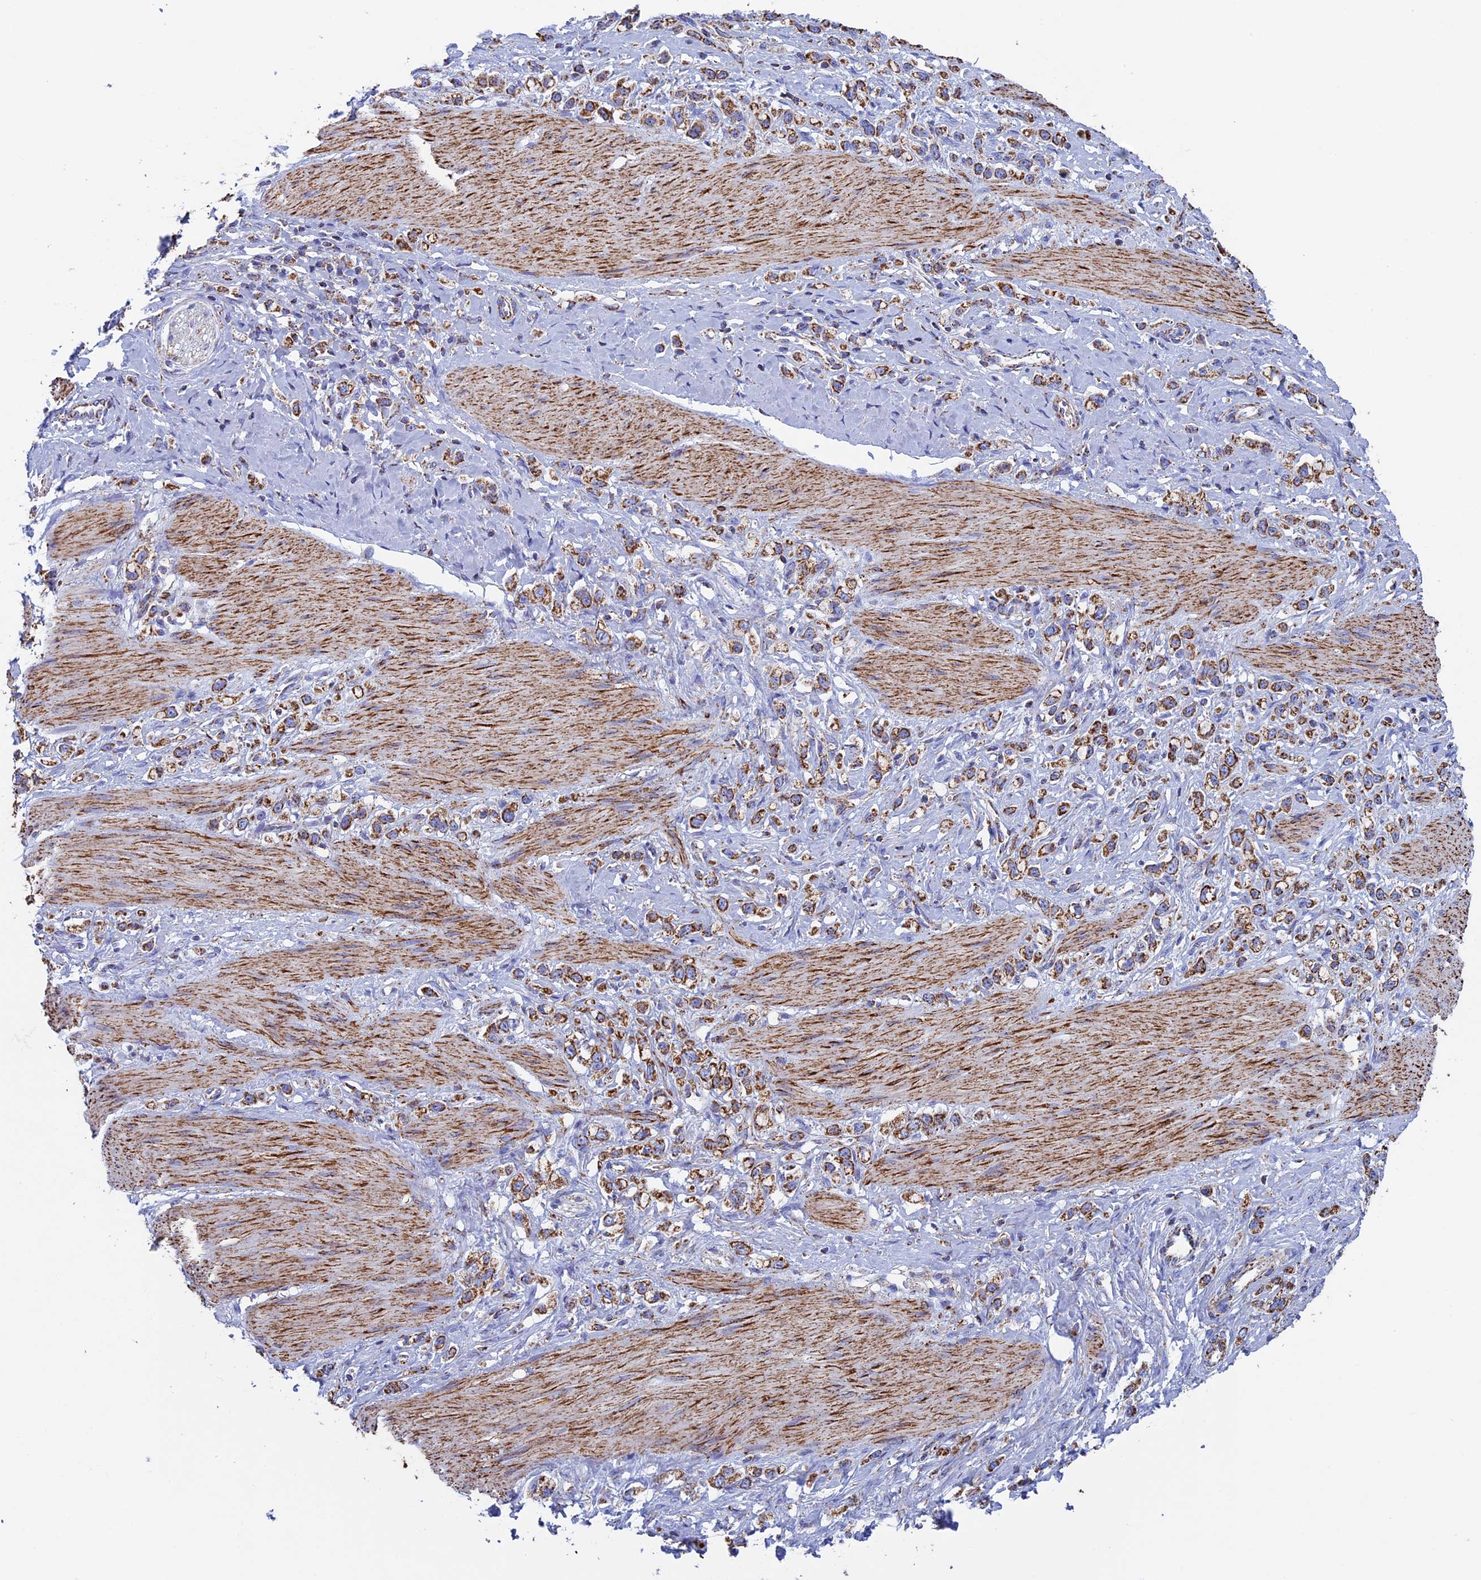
{"staining": {"intensity": "moderate", "quantity": ">75%", "location": "cytoplasmic/membranous"}, "tissue": "stomach cancer", "cell_type": "Tumor cells", "image_type": "cancer", "snomed": [{"axis": "morphology", "description": "Adenocarcinoma, NOS"}, {"axis": "topography", "description": "Stomach"}], "caption": "A medium amount of moderate cytoplasmic/membranous staining is appreciated in approximately >75% of tumor cells in adenocarcinoma (stomach) tissue.", "gene": "UQCRFS1", "patient": {"sex": "female", "age": 65}}